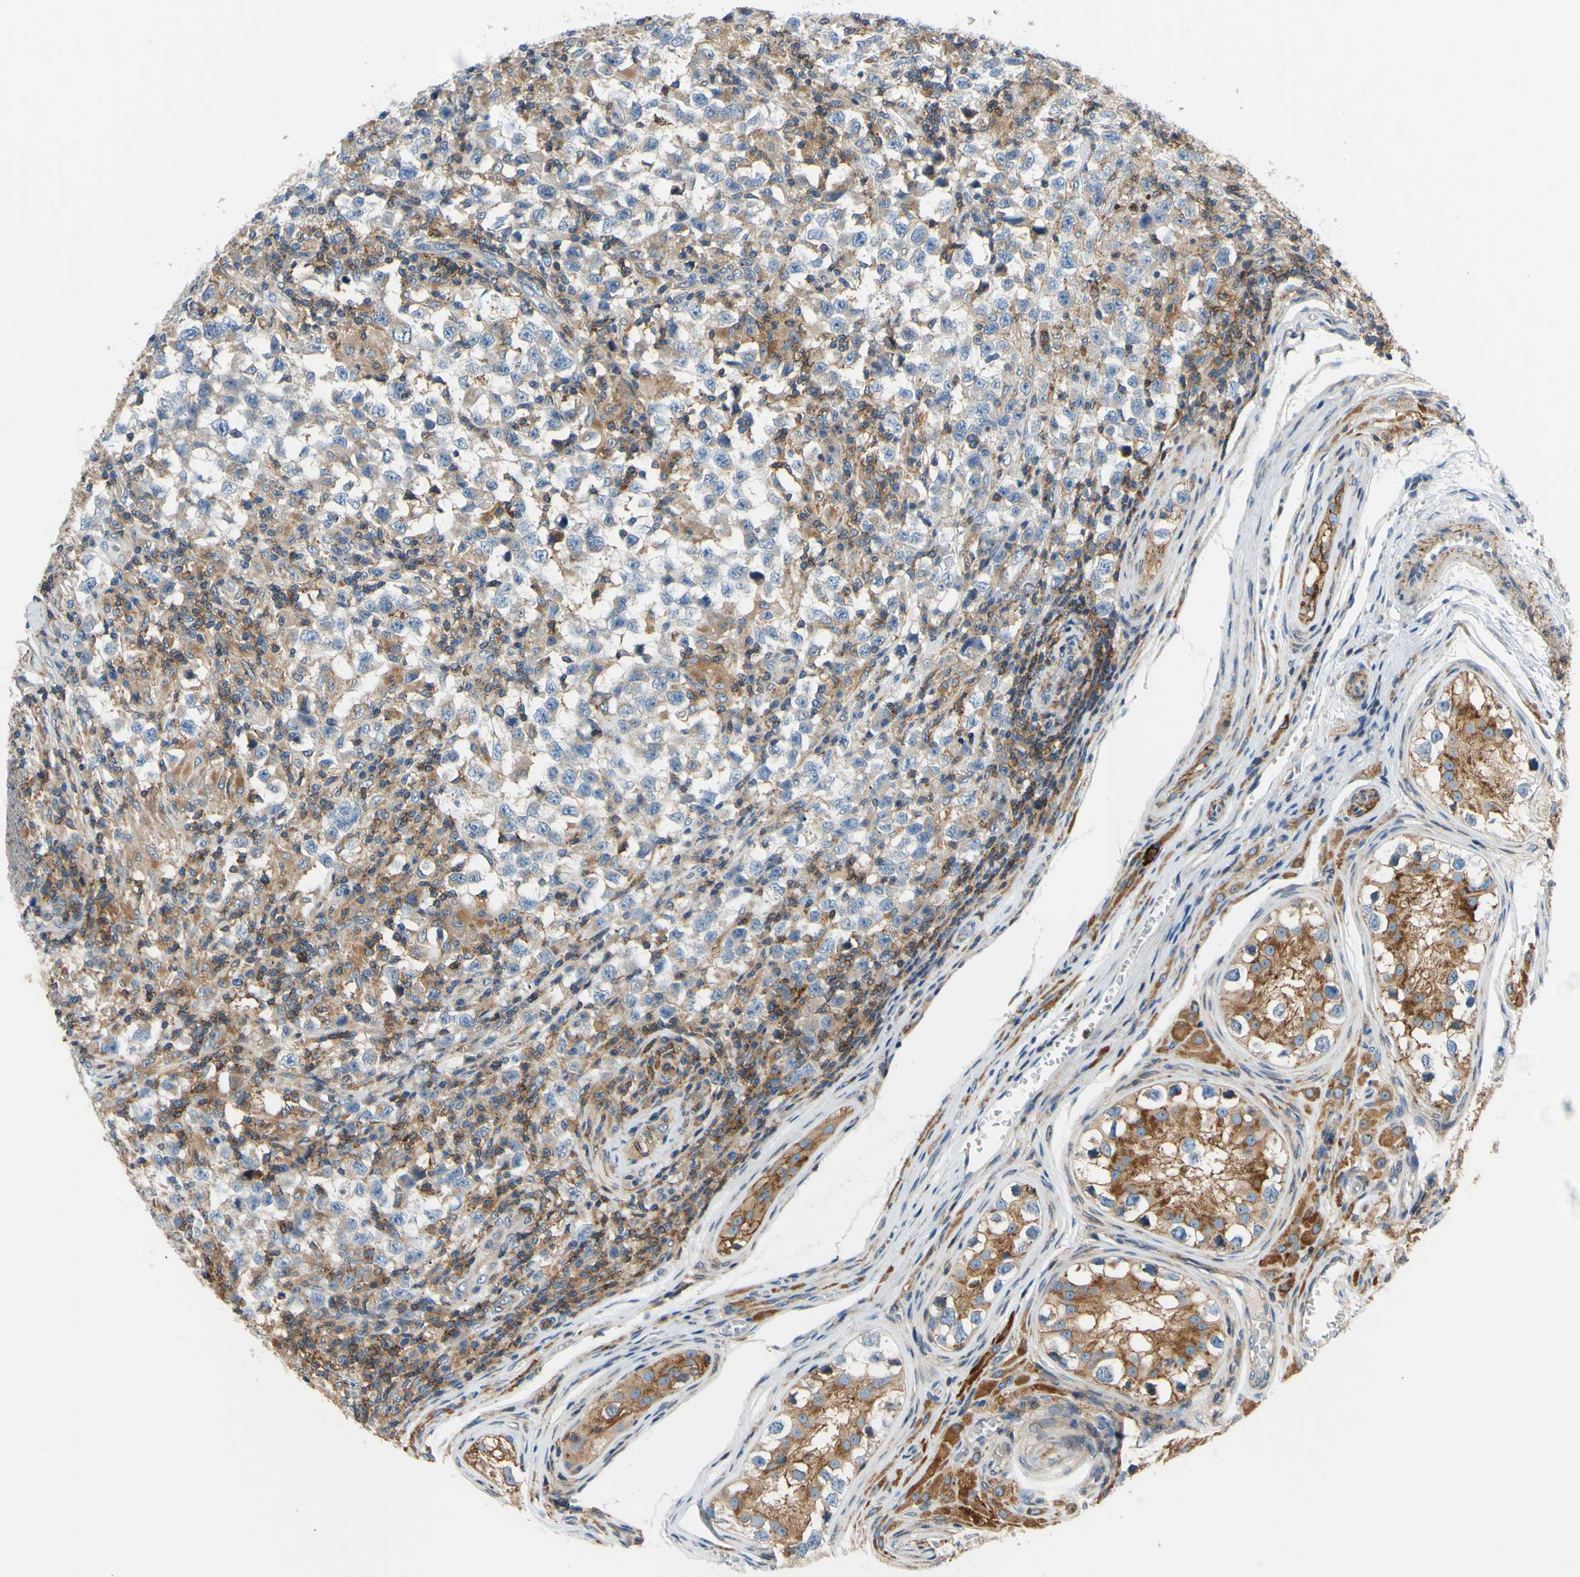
{"staining": {"intensity": "weak", "quantity": "<25%", "location": "cytoplasmic/membranous"}, "tissue": "testis cancer", "cell_type": "Tumor cells", "image_type": "cancer", "snomed": [{"axis": "morphology", "description": "Carcinoma, Embryonal, NOS"}, {"axis": "topography", "description": "Testis"}], "caption": "The histopathology image demonstrates no significant positivity in tumor cells of testis embryonal carcinoma.", "gene": "POR", "patient": {"sex": "male", "age": 21}}